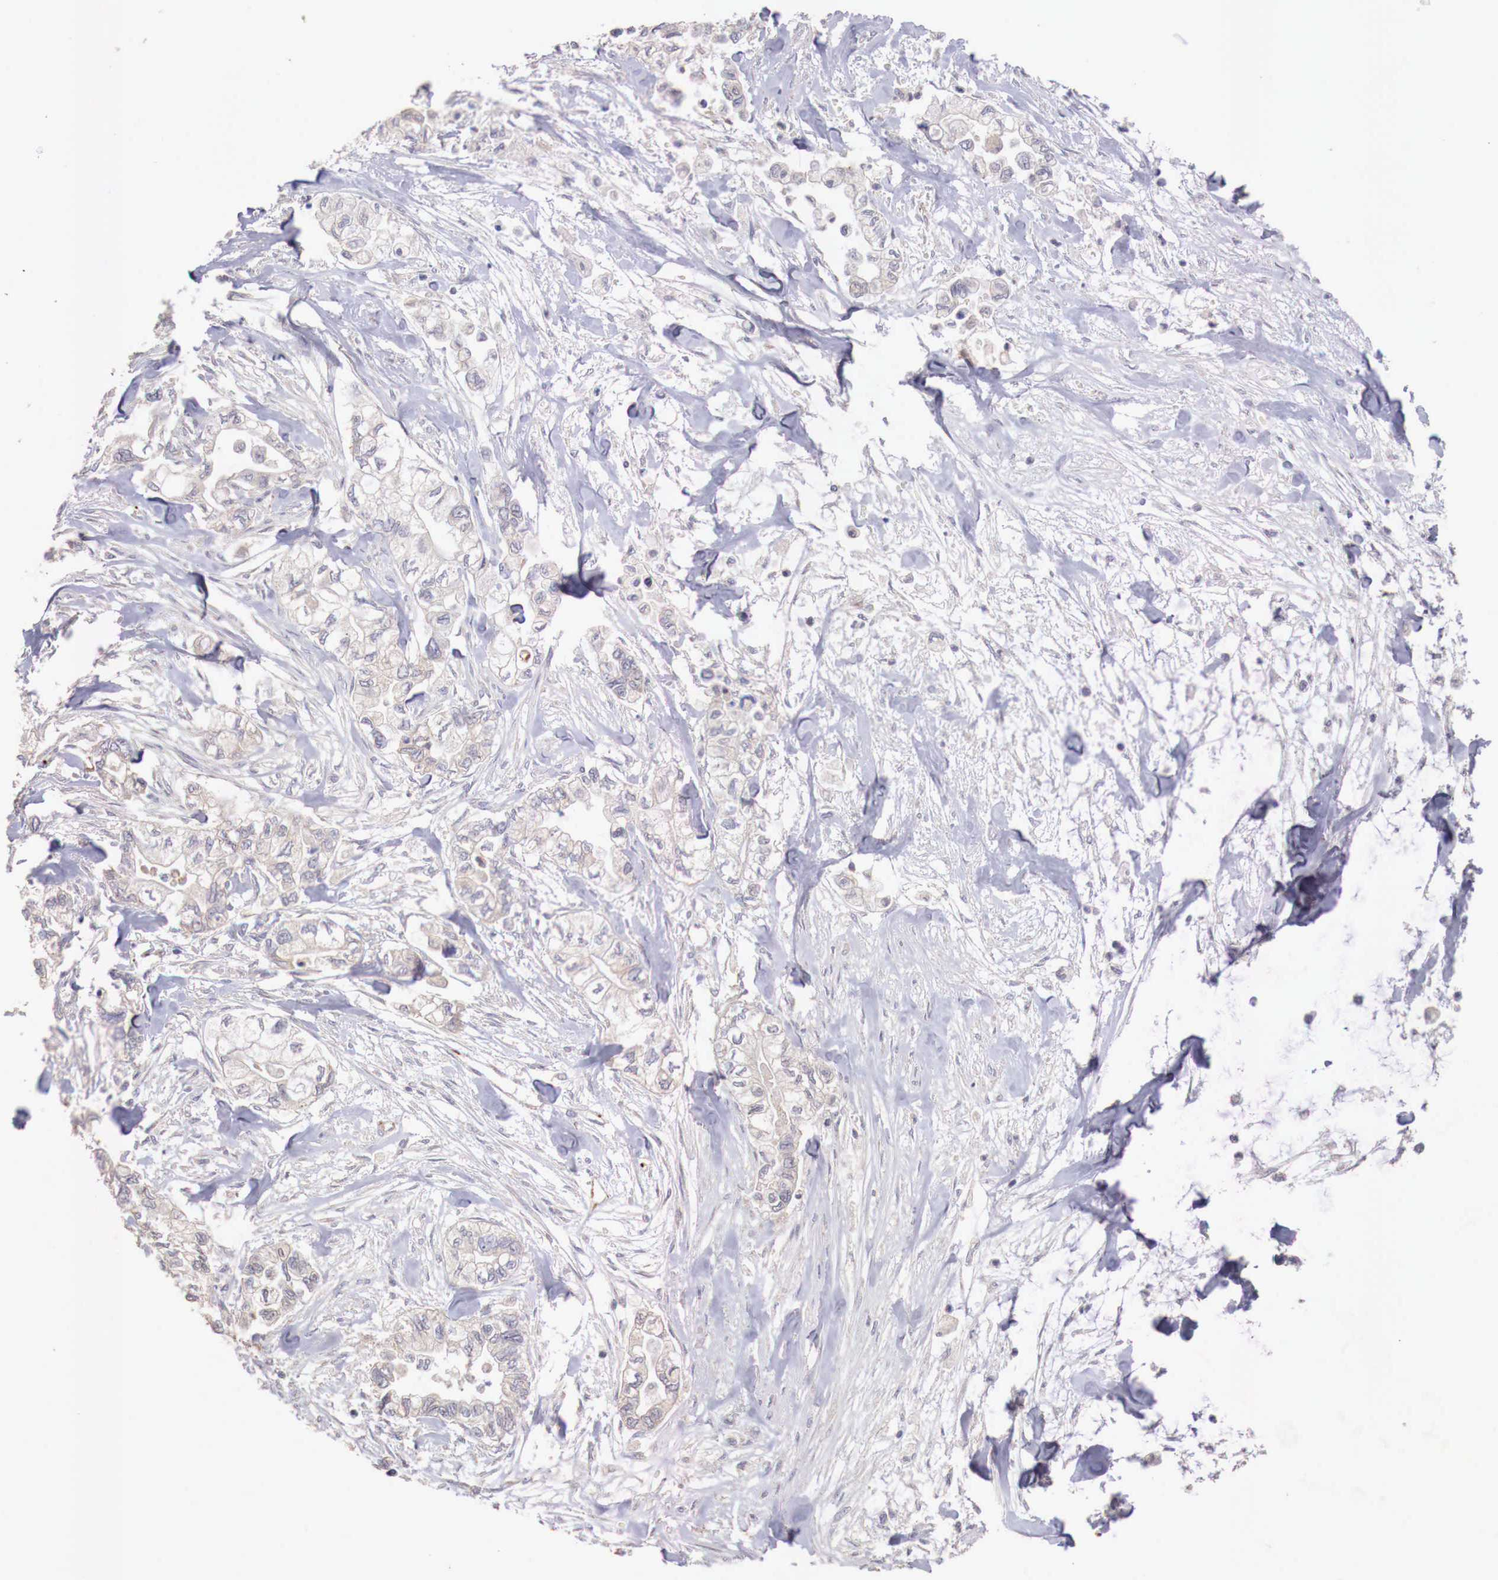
{"staining": {"intensity": "negative", "quantity": "none", "location": "none"}, "tissue": "pancreatic cancer", "cell_type": "Tumor cells", "image_type": "cancer", "snomed": [{"axis": "morphology", "description": "Adenocarcinoma, NOS"}, {"axis": "topography", "description": "Pancreas"}], "caption": "Adenocarcinoma (pancreatic) was stained to show a protein in brown. There is no significant expression in tumor cells.", "gene": "WT1", "patient": {"sex": "male", "age": 79}}